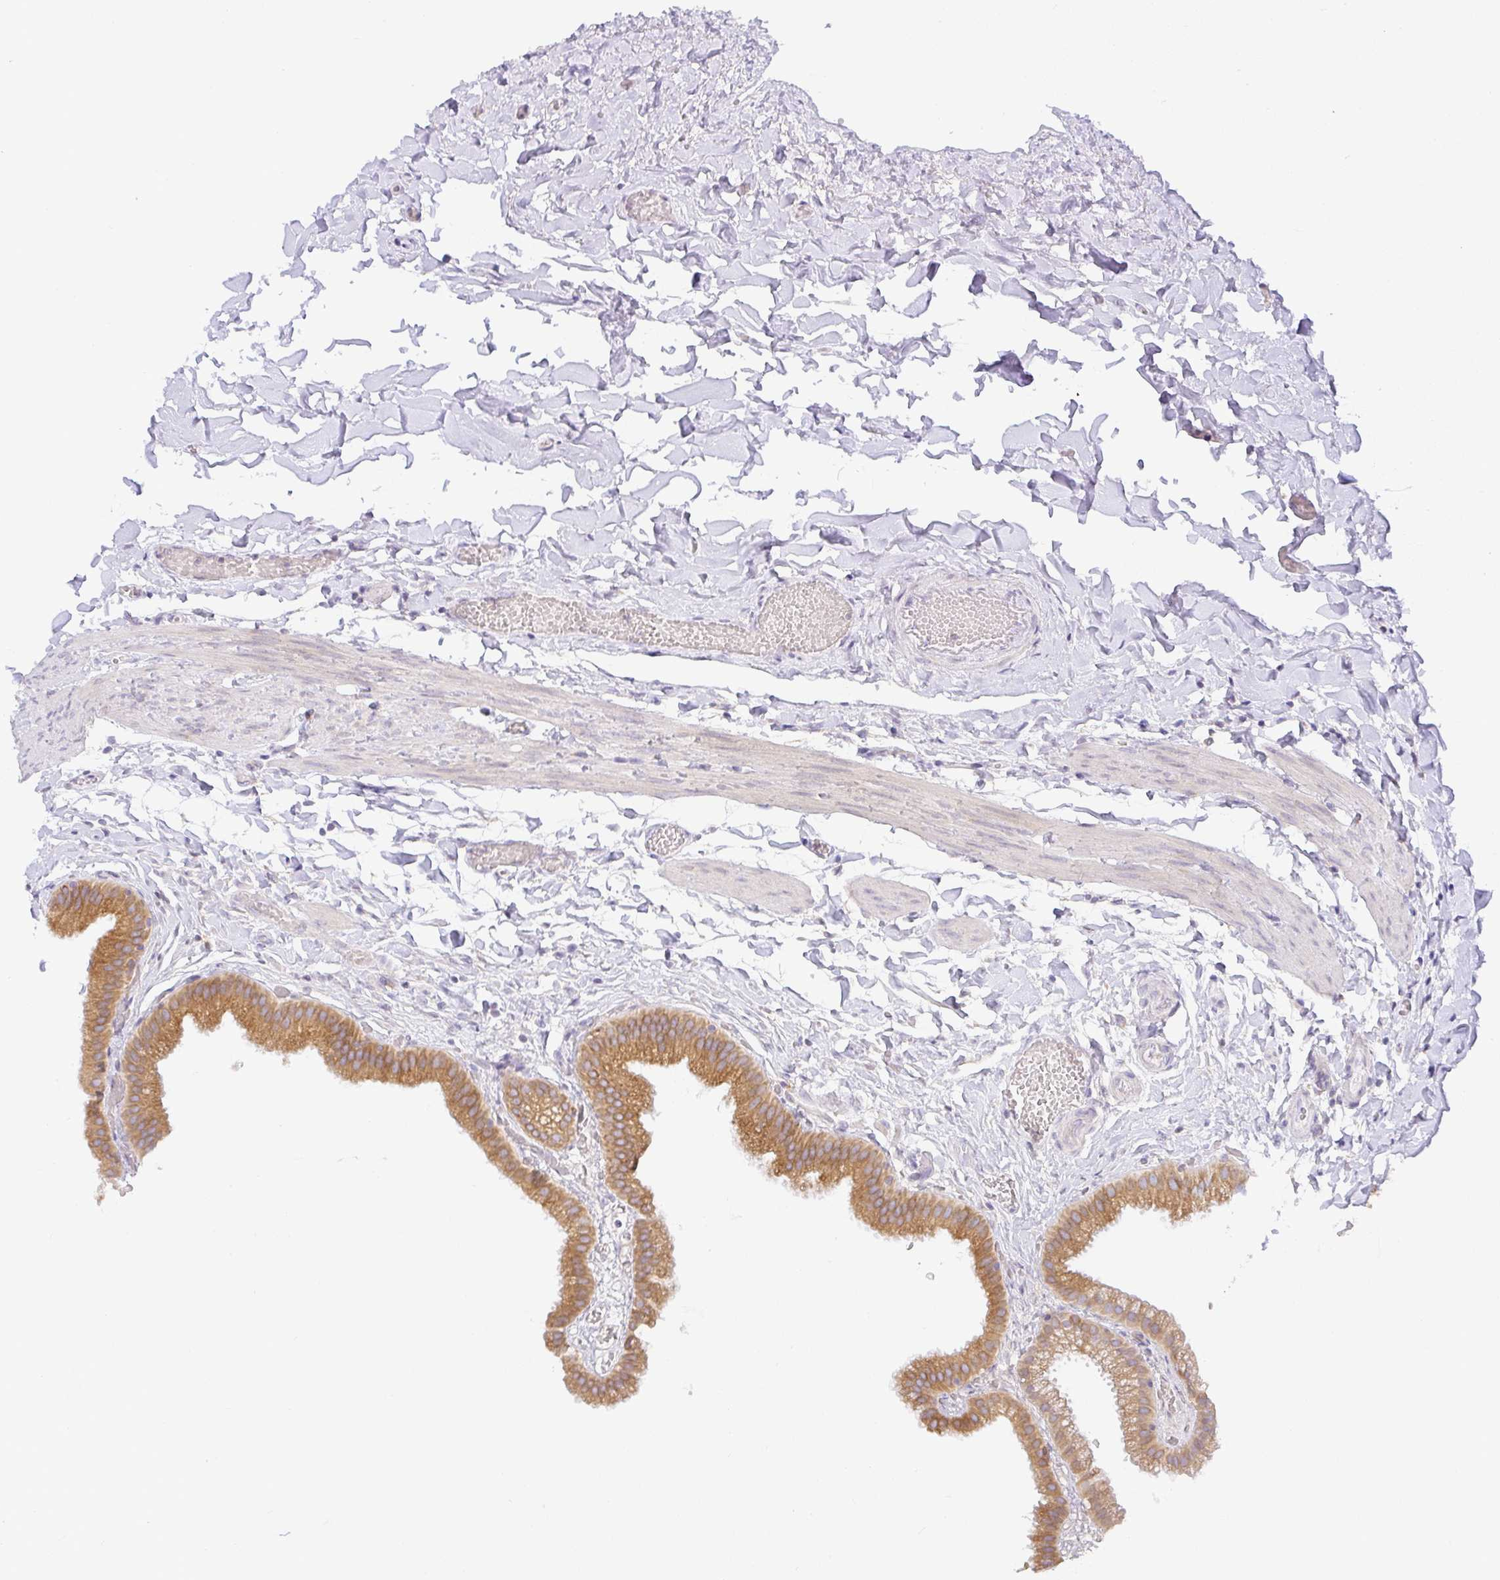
{"staining": {"intensity": "strong", "quantity": ">75%", "location": "cytoplasmic/membranous"}, "tissue": "gallbladder", "cell_type": "Glandular cells", "image_type": "normal", "snomed": [{"axis": "morphology", "description": "Normal tissue, NOS"}, {"axis": "topography", "description": "Gallbladder"}], "caption": "IHC image of unremarkable gallbladder stained for a protein (brown), which demonstrates high levels of strong cytoplasmic/membranous staining in approximately >75% of glandular cells.", "gene": "DERL2", "patient": {"sex": "female", "age": 63}}